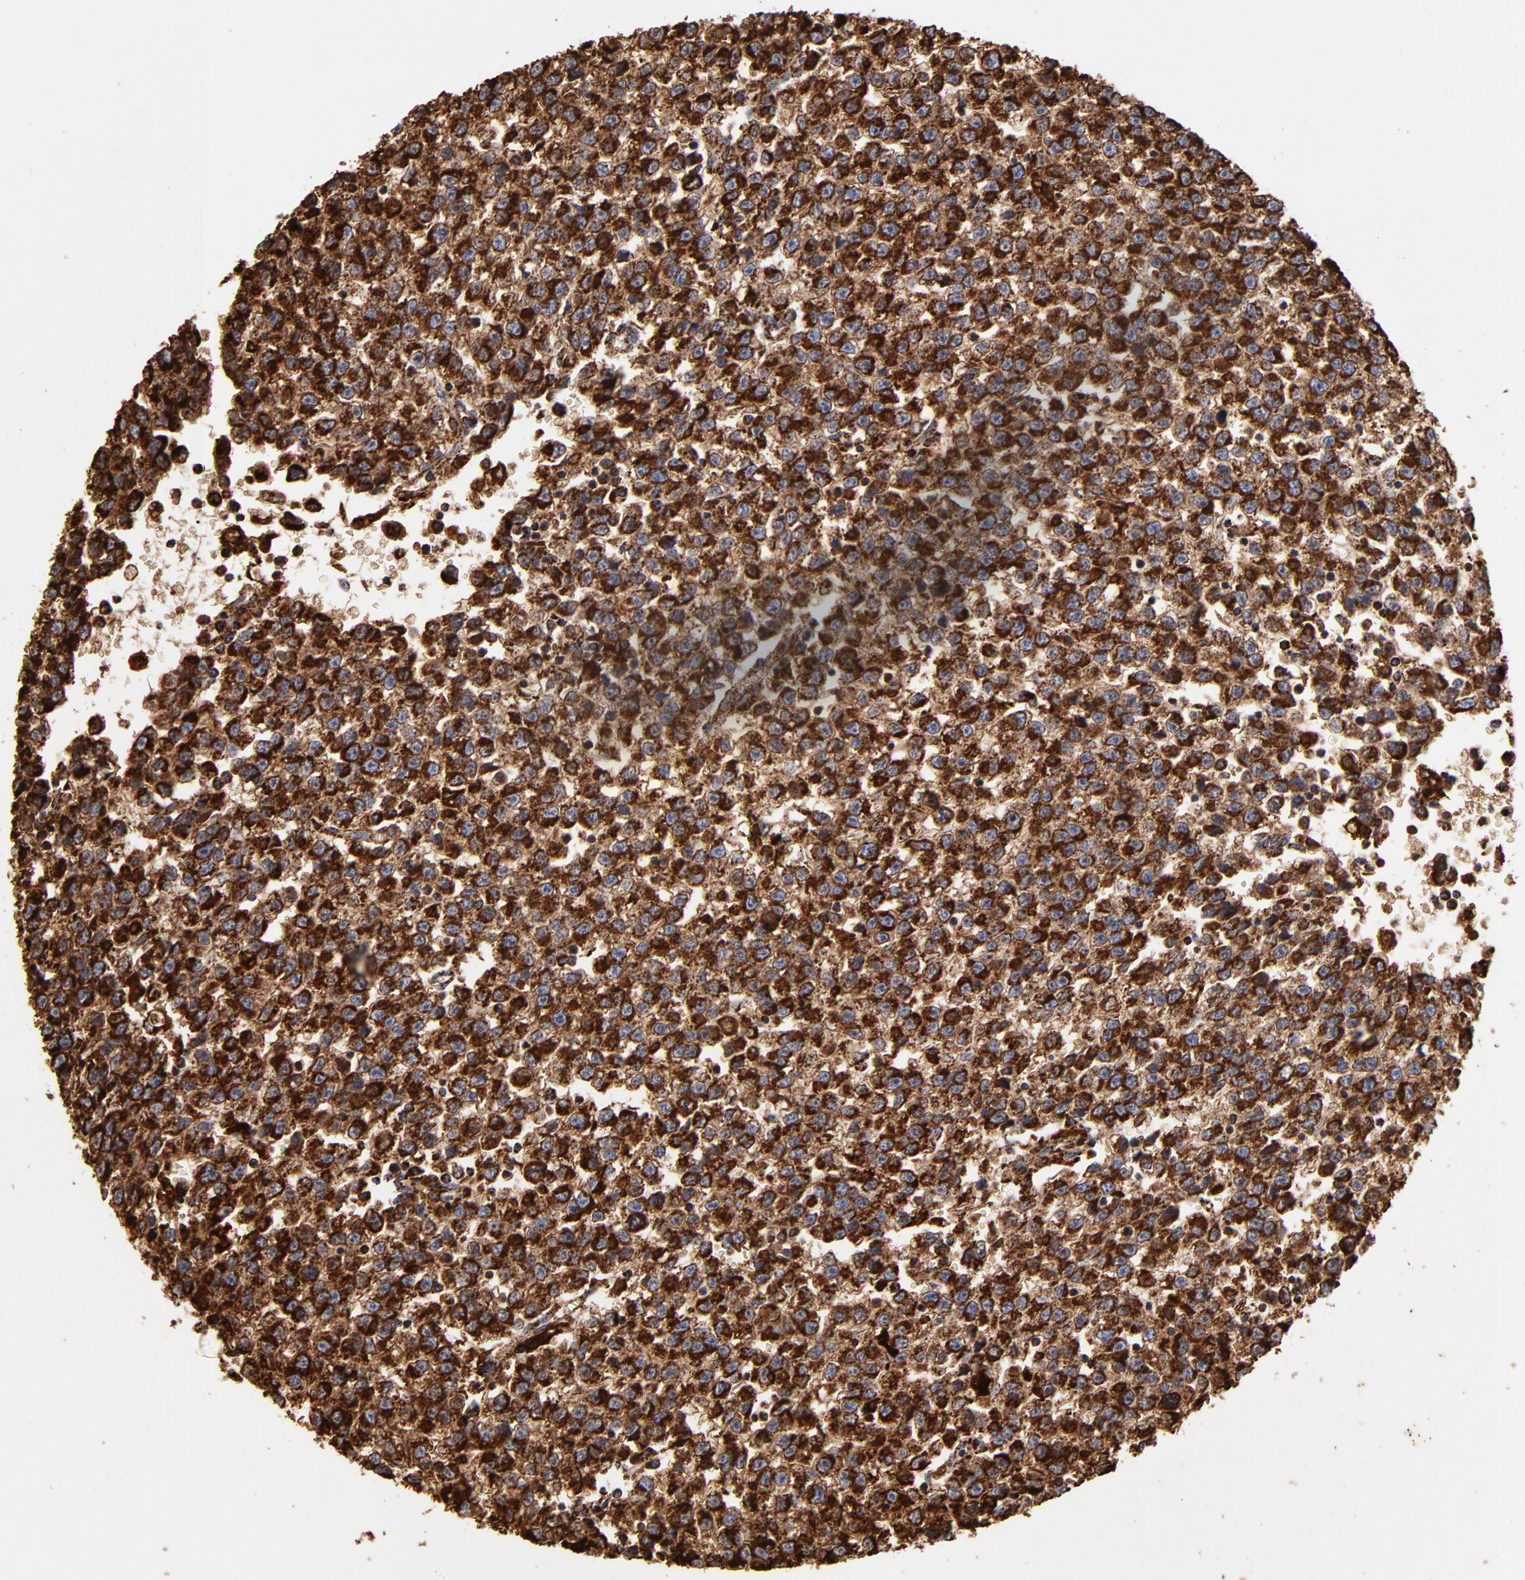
{"staining": {"intensity": "strong", "quantity": ">75%", "location": "cytoplasmic/membranous"}, "tissue": "testis cancer", "cell_type": "Tumor cells", "image_type": "cancer", "snomed": [{"axis": "morphology", "description": "Seminoma, NOS"}, {"axis": "topography", "description": "Testis"}], "caption": "A brown stain labels strong cytoplasmic/membranous expression of a protein in human testis seminoma tumor cells. The staining is performed using DAB brown chromogen to label protein expression. The nuclei are counter-stained blue using hematoxylin.", "gene": "SOD2", "patient": {"sex": "male", "age": 35}}